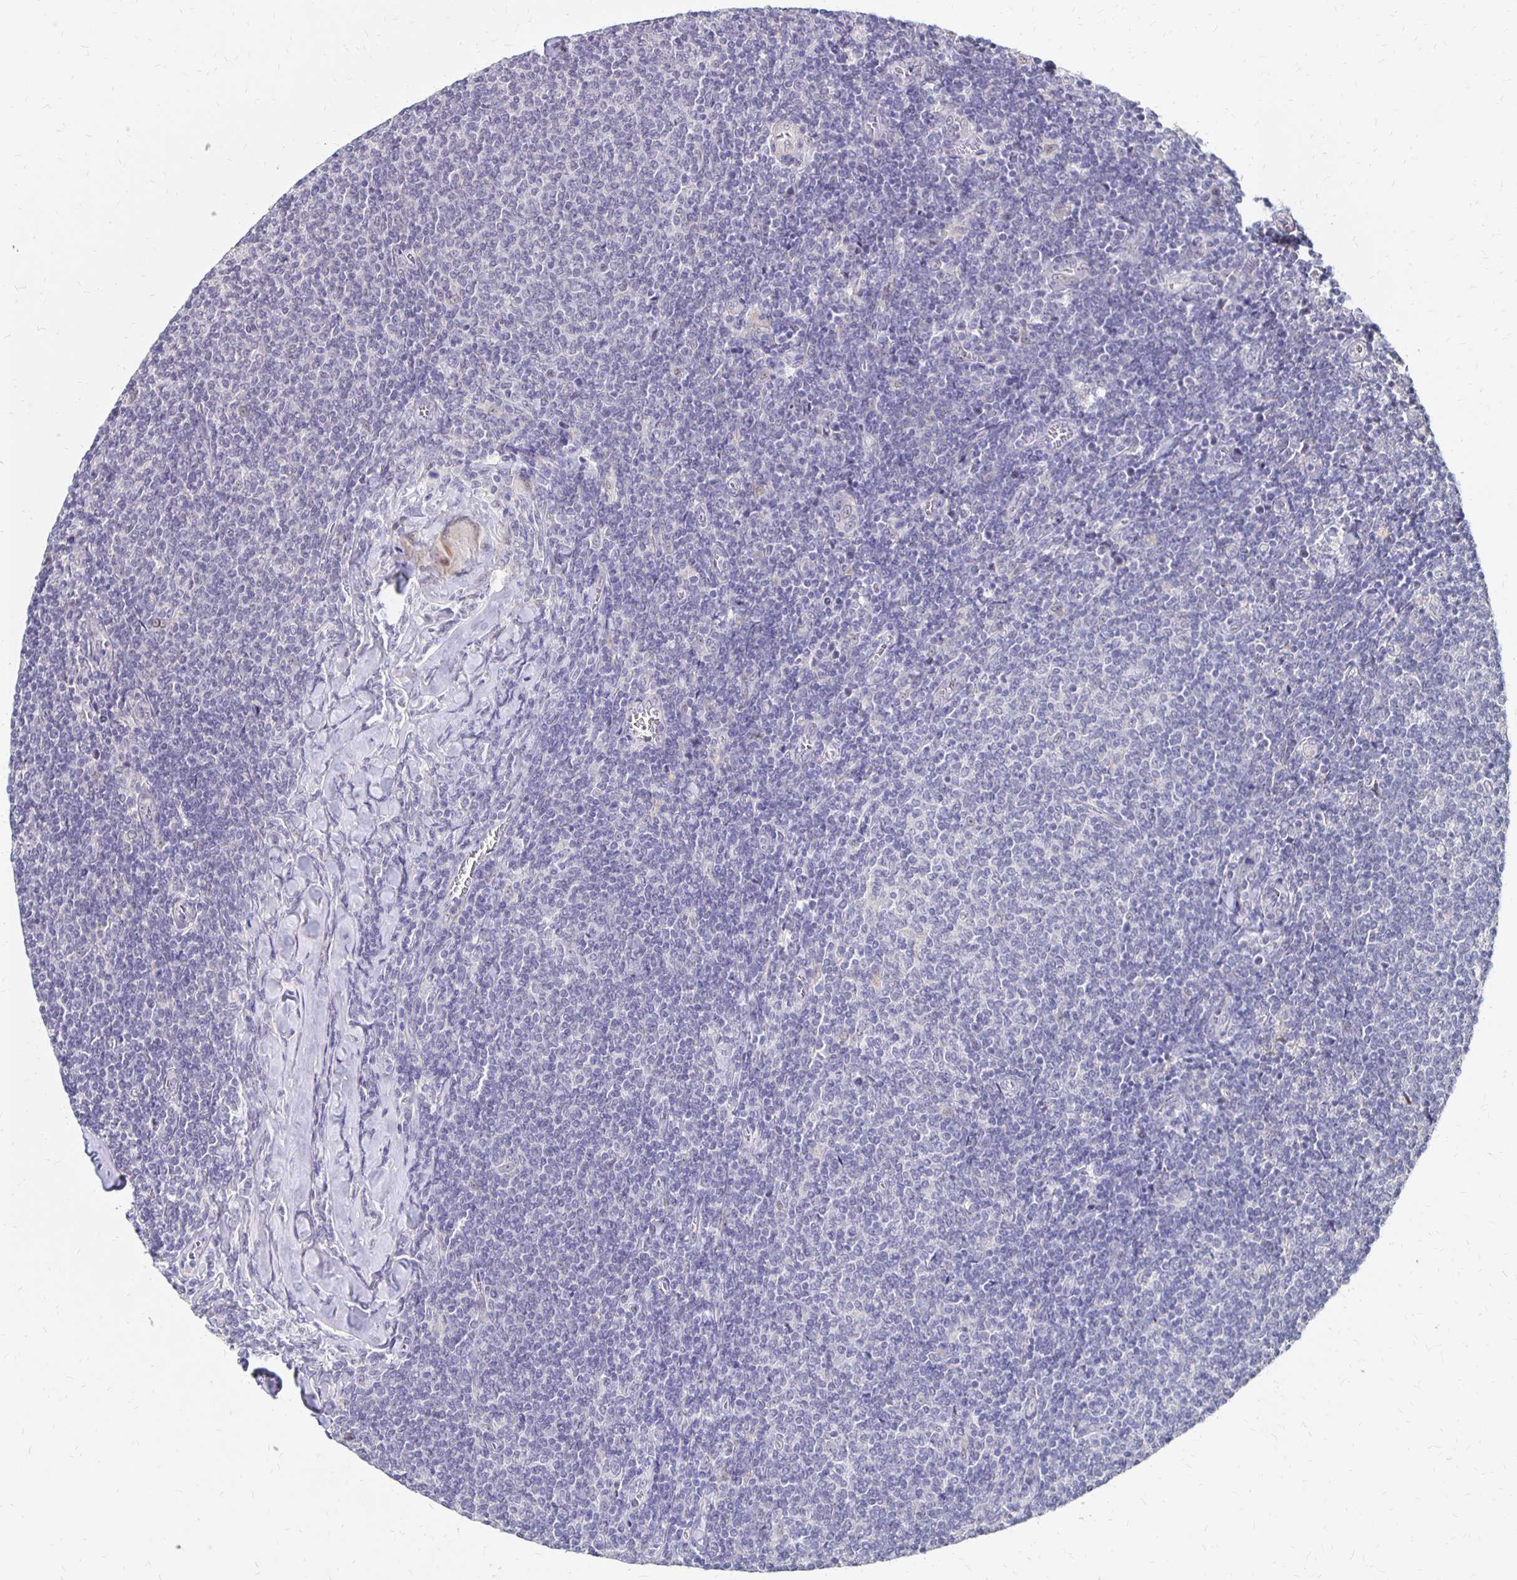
{"staining": {"intensity": "negative", "quantity": "none", "location": "none"}, "tissue": "lymphoma", "cell_type": "Tumor cells", "image_type": "cancer", "snomed": [{"axis": "morphology", "description": "Malignant lymphoma, non-Hodgkin's type, Low grade"}, {"axis": "topography", "description": "Lymph node"}], "caption": "IHC image of human malignant lymphoma, non-Hodgkin's type (low-grade) stained for a protein (brown), which shows no expression in tumor cells.", "gene": "ATOSB", "patient": {"sex": "male", "age": 52}}